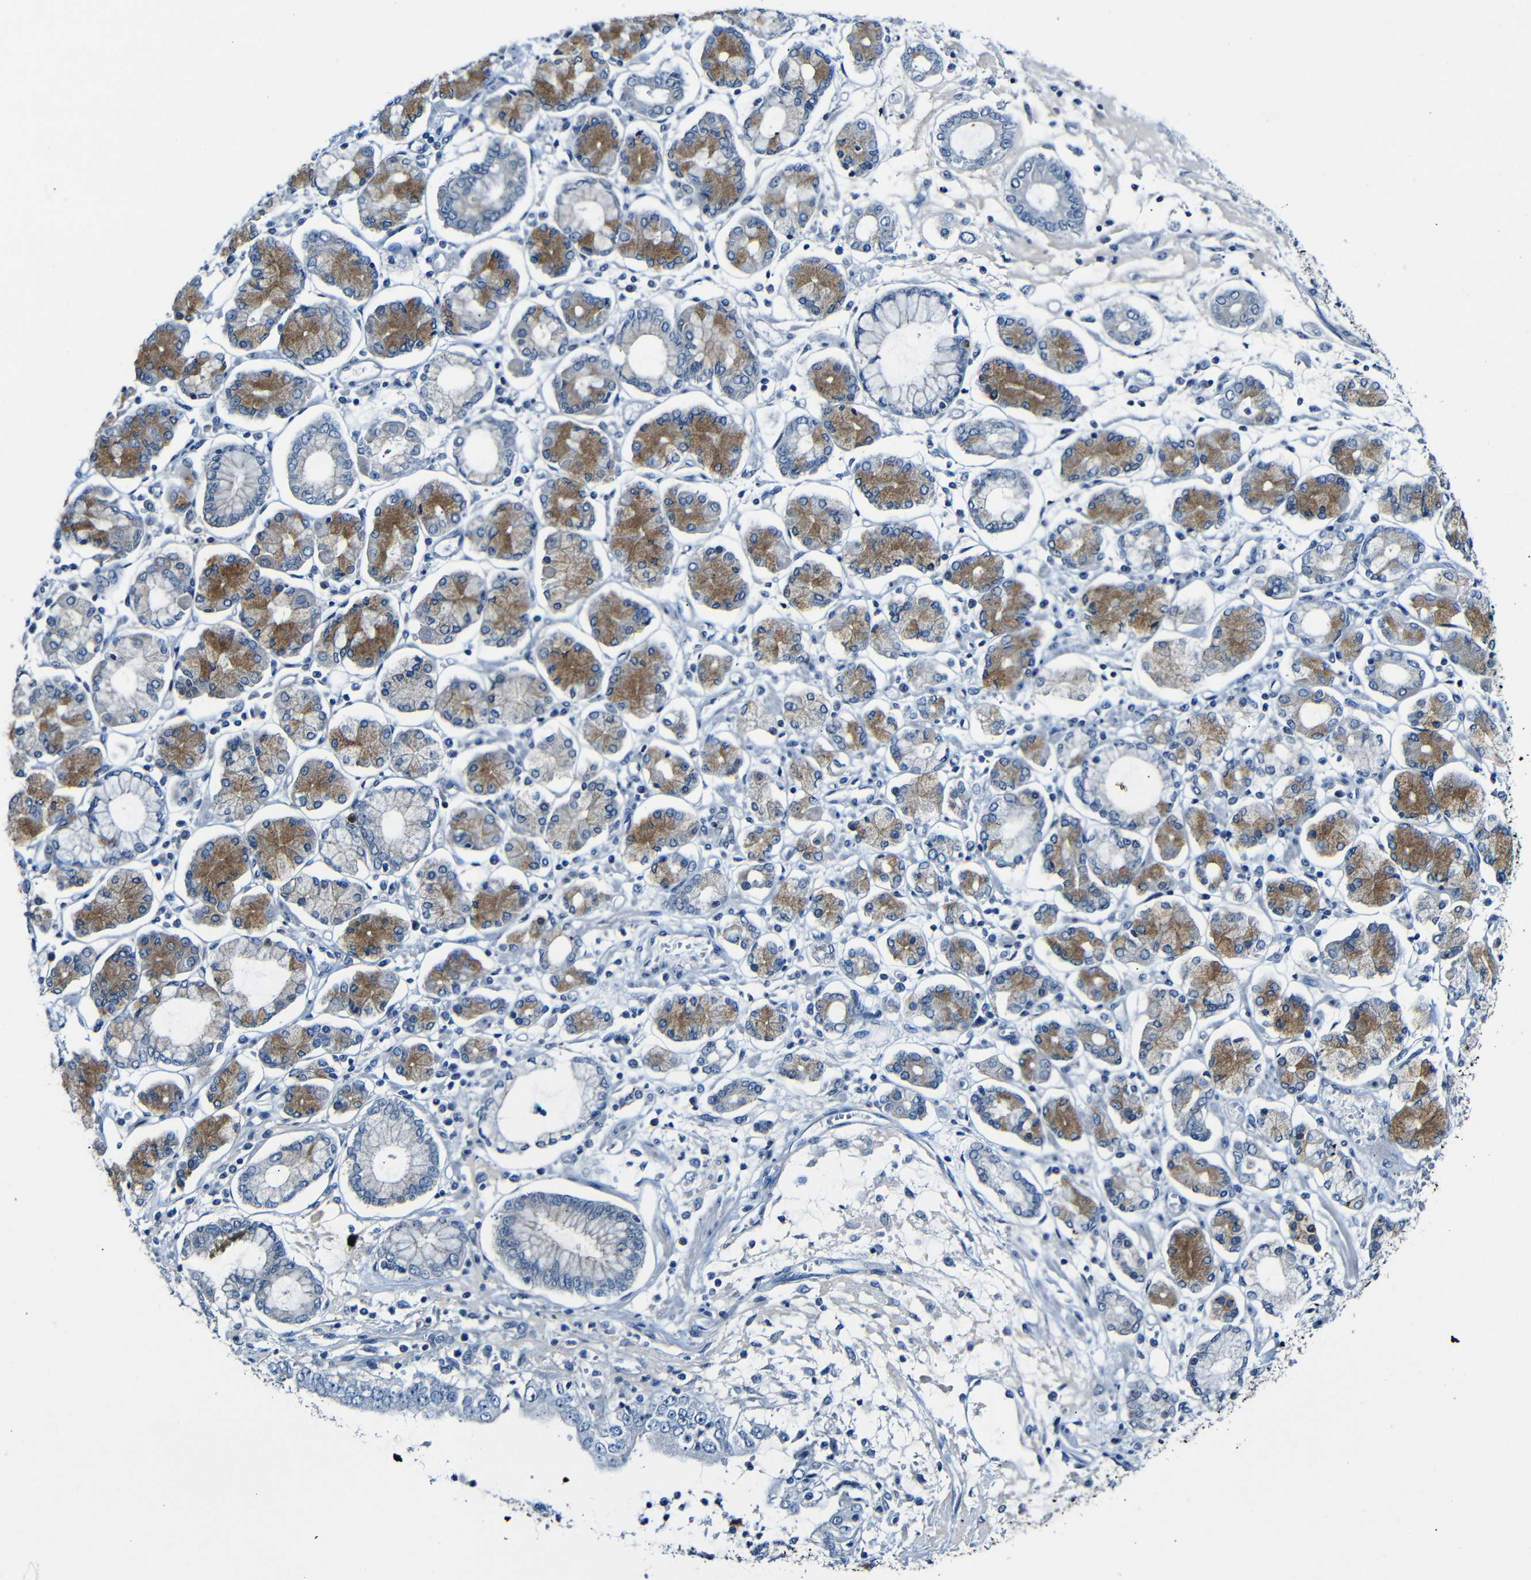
{"staining": {"intensity": "negative", "quantity": "none", "location": "none"}, "tissue": "stomach cancer", "cell_type": "Tumor cells", "image_type": "cancer", "snomed": [{"axis": "morphology", "description": "Adenocarcinoma, NOS"}, {"axis": "topography", "description": "Stomach"}], "caption": "Stomach cancer (adenocarcinoma) was stained to show a protein in brown. There is no significant staining in tumor cells. (DAB (3,3'-diaminobenzidine) immunohistochemistry (IHC) visualized using brightfield microscopy, high magnification).", "gene": "ANK3", "patient": {"sex": "male", "age": 76}}